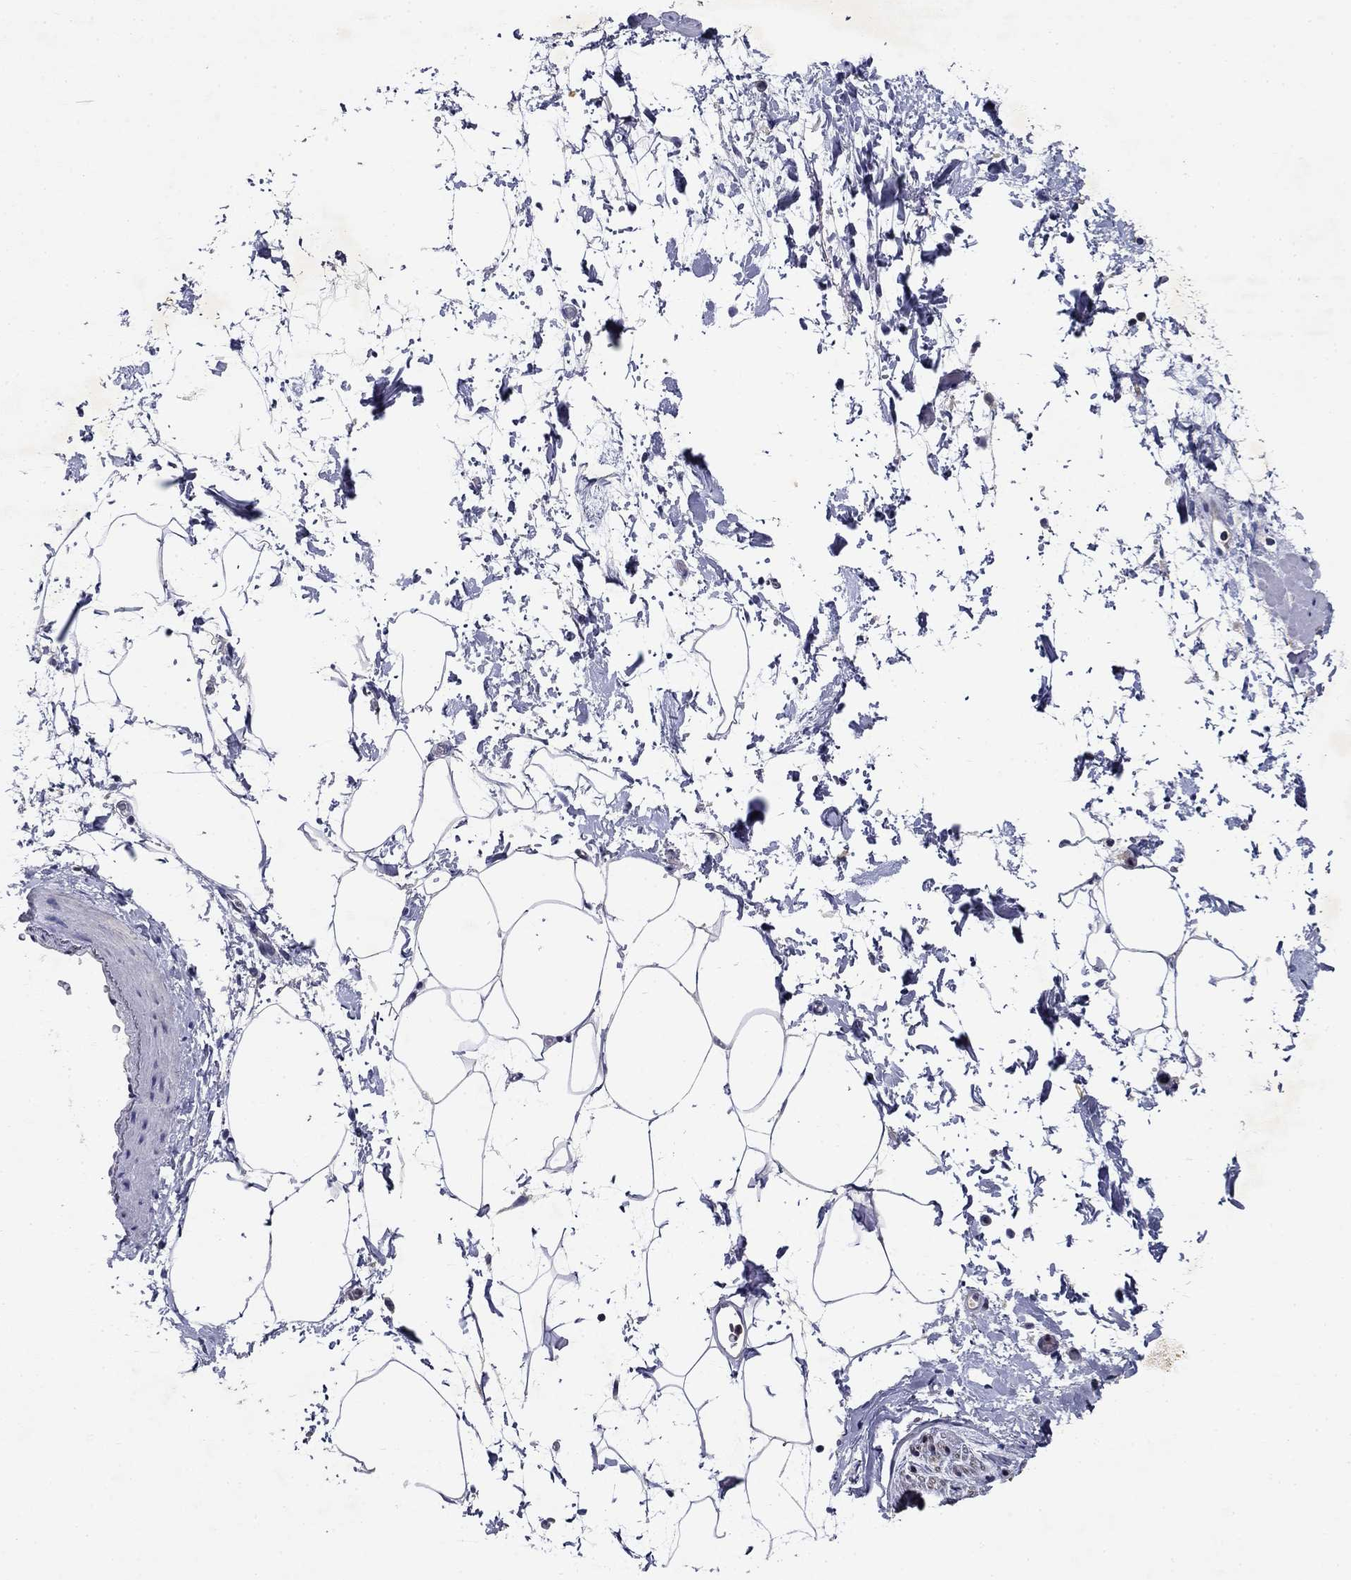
{"staining": {"intensity": "negative", "quantity": "none", "location": "none"}, "tissue": "adipose tissue", "cell_type": "Adipocytes", "image_type": "normal", "snomed": [{"axis": "morphology", "description": "Normal tissue, NOS"}, {"axis": "topography", "description": "Soft tissue"}, {"axis": "topography", "description": "Adipose tissue"}, {"axis": "topography", "description": "Vascular tissue"}, {"axis": "topography", "description": "Peripheral nerve tissue"}], "caption": "Immunohistochemistry histopathology image of unremarkable adipose tissue: human adipose tissue stained with DAB (3,3'-diaminobenzidine) demonstrates no significant protein expression in adipocytes. (Brightfield microscopy of DAB immunohistochemistry (IHC) at high magnification).", "gene": "GLTP", "patient": {"sex": "male", "age": 68}}